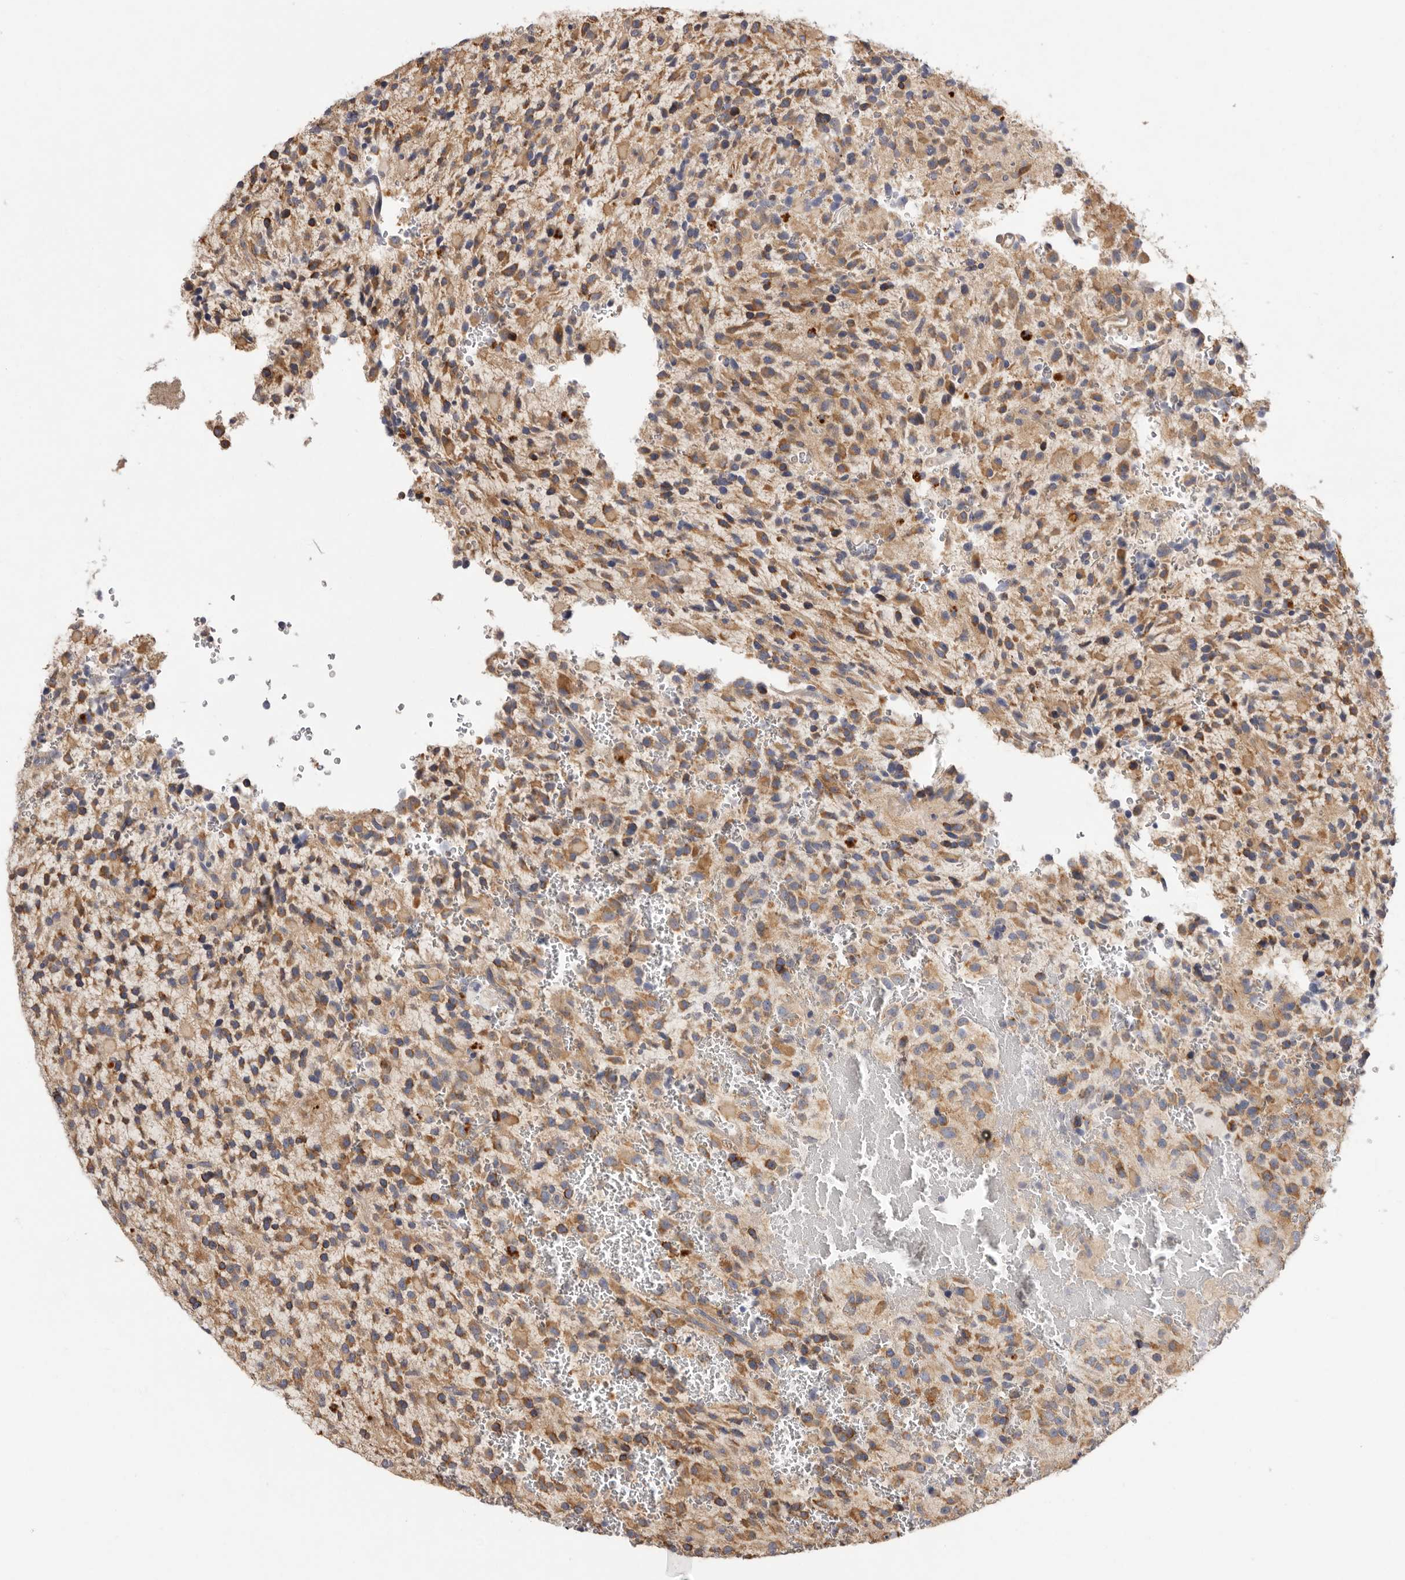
{"staining": {"intensity": "moderate", "quantity": ">75%", "location": "cytoplasmic/membranous"}, "tissue": "glioma", "cell_type": "Tumor cells", "image_type": "cancer", "snomed": [{"axis": "morphology", "description": "Glioma, malignant, High grade"}, {"axis": "topography", "description": "Brain"}], "caption": "DAB (3,3'-diaminobenzidine) immunohistochemical staining of human glioma demonstrates moderate cytoplasmic/membranous protein staining in approximately >75% of tumor cells. (DAB IHC, brown staining for protein, blue staining for nuclei).", "gene": "FAM167B", "patient": {"sex": "male", "age": 34}}